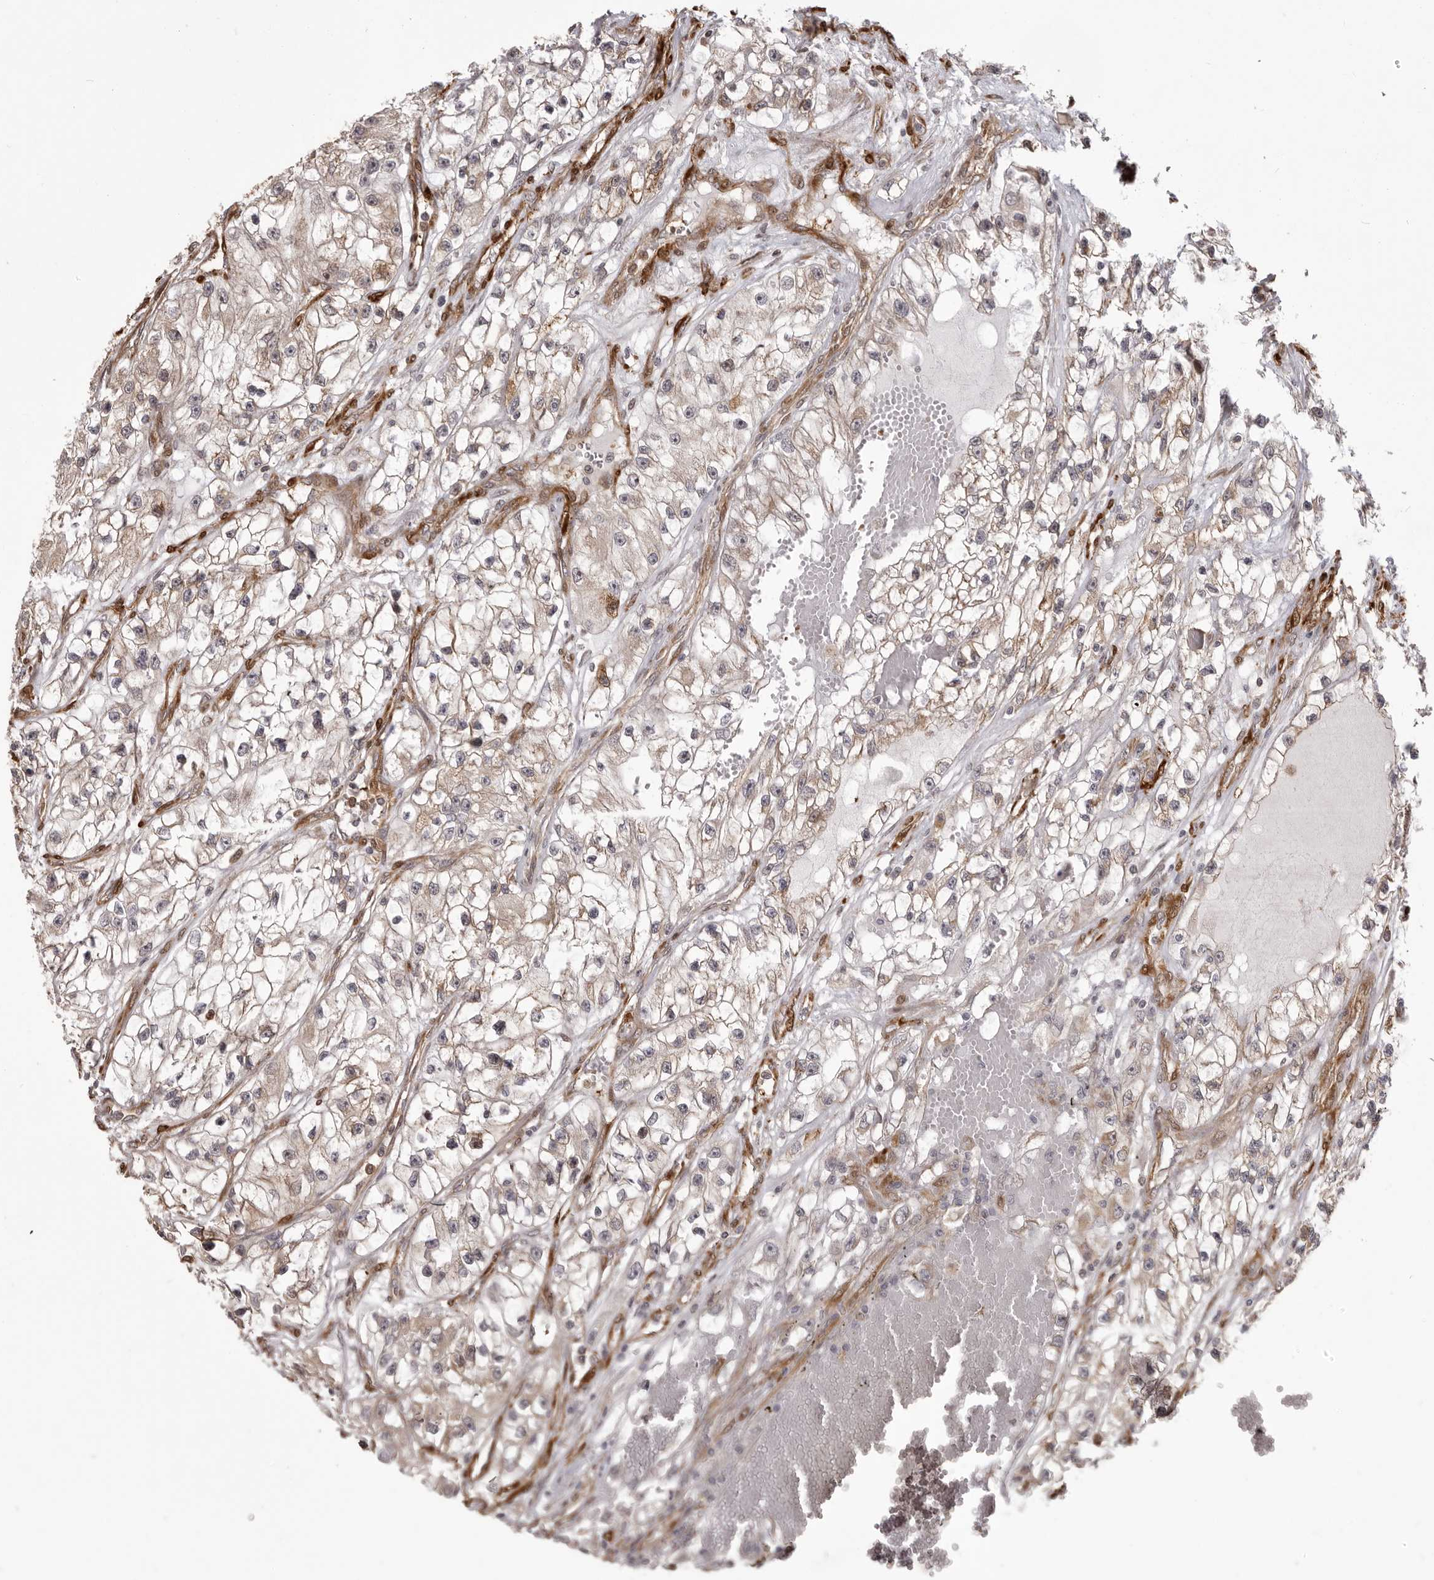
{"staining": {"intensity": "weak", "quantity": "25%-75%", "location": "cytoplasmic/membranous"}, "tissue": "renal cancer", "cell_type": "Tumor cells", "image_type": "cancer", "snomed": [{"axis": "morphology", "description": "Adenocarcinoma, NOS"}, {"axis": "topography", "description": "Kidney"}], "caption": "Tumor cells display low levels of weak cytoplasmic/membranous expression in about 25%-75% of cells in human renal cancer. (brown staining indicates protein expression, while blue staining denotes nuclei).", "gene": "GFOD1", "patient": {"sex": "female", "age": 57}}